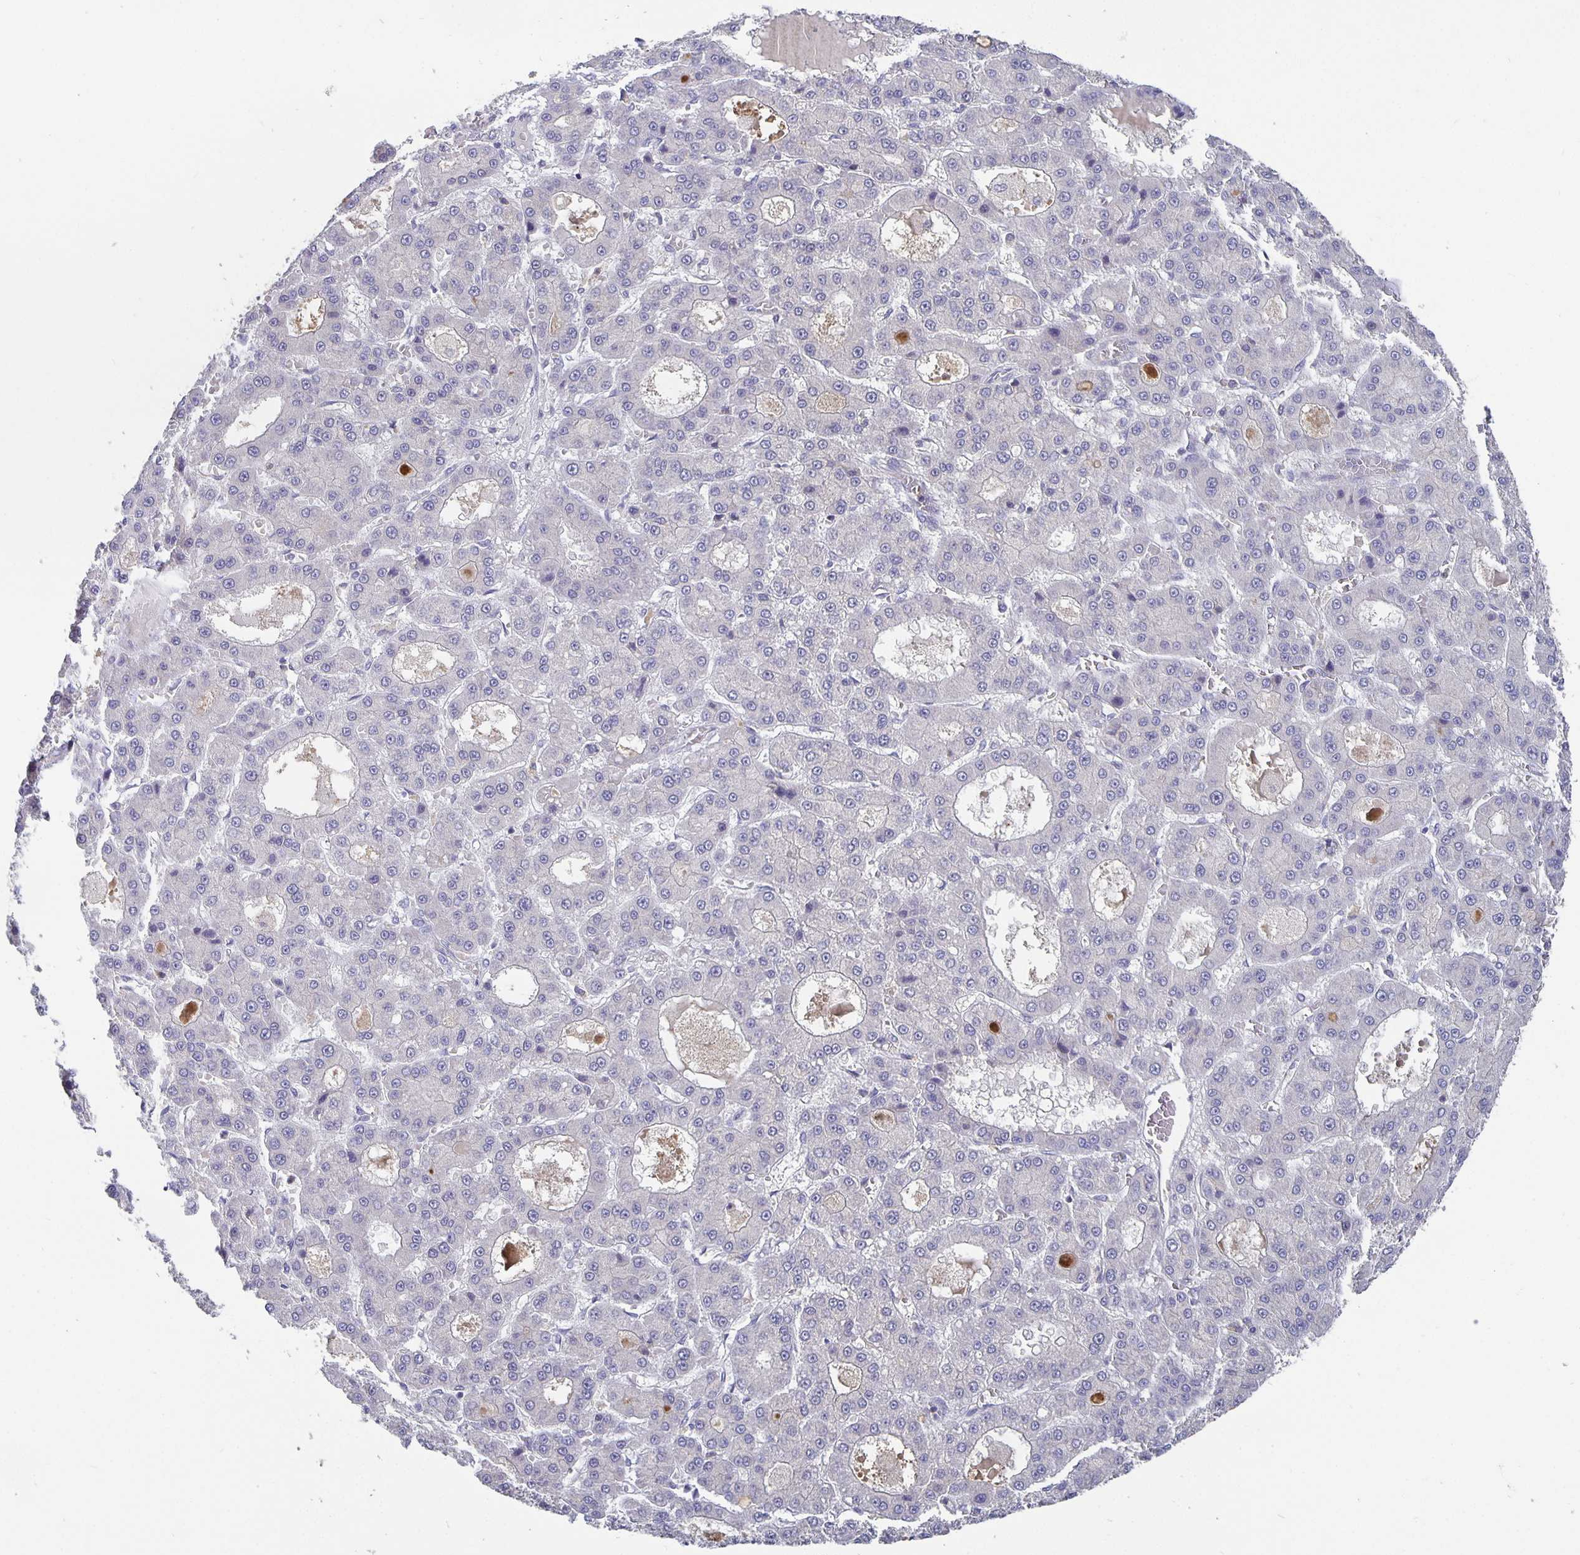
{"staining": {"intensity": "negative", "quantity": "none", "location": "none"}, "tissue": "liver cancer", "cell_type": "Tumor cells", "image_type": "cancer", "snomed": [{"axis": "morphology", "description": "Carcinoma, Hepatocellular, NOS"}, {"axis": "topography", "description": "Liver"}], "caption": "Hepatocellular carcinoma (liver) stained for a protein using immunohistochemistry (IHC) reveals no staining tumor cells.", "gene": "GDF15", "patient": {"sex": "male", "age": 70}}